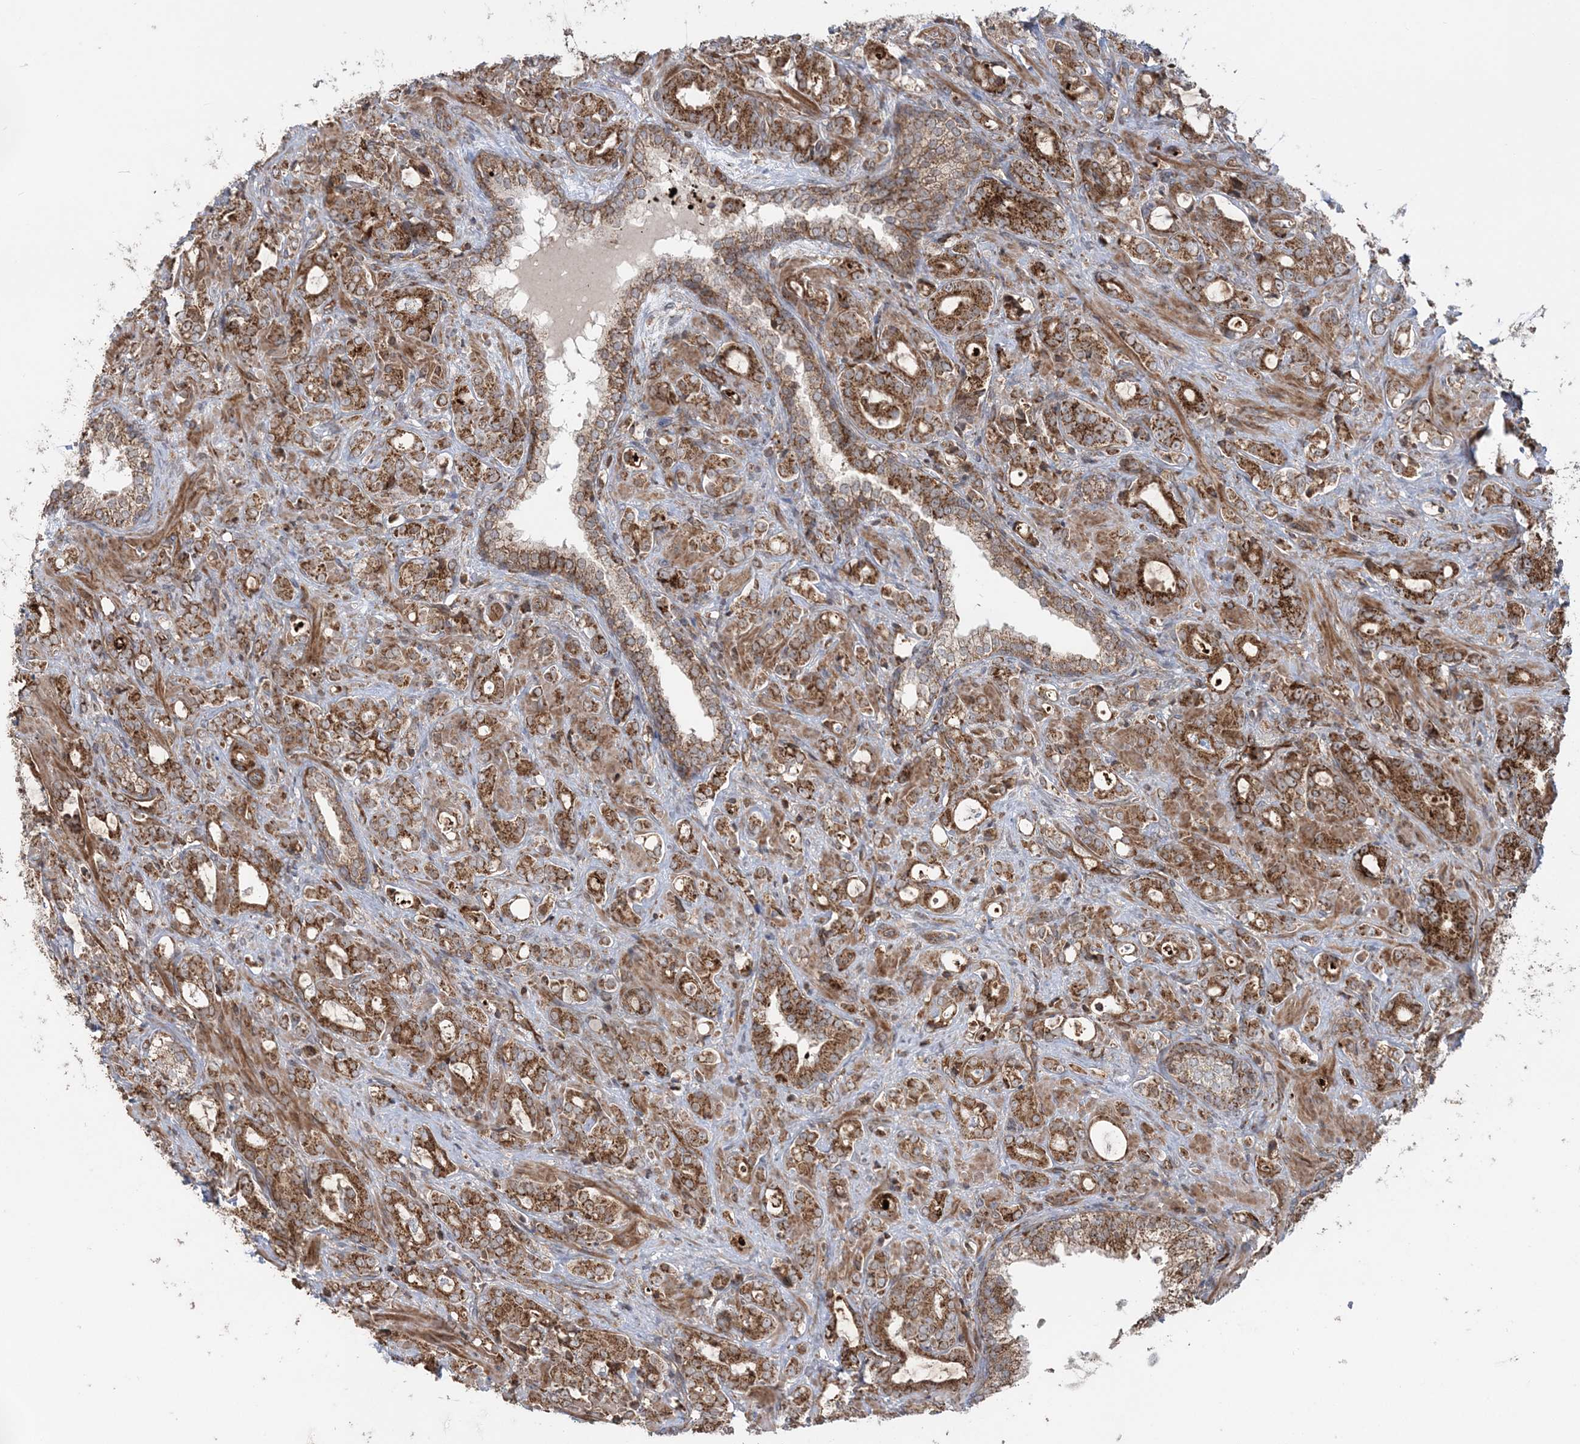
{"staining": {"intensity": "moderate", "quantity": ">75%", "location": "cytoplasmic/membranous"}, "tissue": "prostate cancer", "cell_type": "Tumor cells", "image_type": "cancer", "snomed": [{"axis": "morphology", "description": "Adenocarcinoma, High grade"}, {"axis": "topography", "description": "Prostate"}], "caption": "Immunohistochemistry (IHC) (DAB (3,3'-diaminobenzidine)) staining of human prostate adenocarcinoma (high-grade) displays moderate cytoplasmic/membranous protein positivity in about >75% of tumor cells. The staining was performed using DAB, with brown indicating positive protein expression. Nuclei are stained blue with hematoxylin.", "gene": "LRPPRC", "patient": {"sex": "male", "age": 72}}